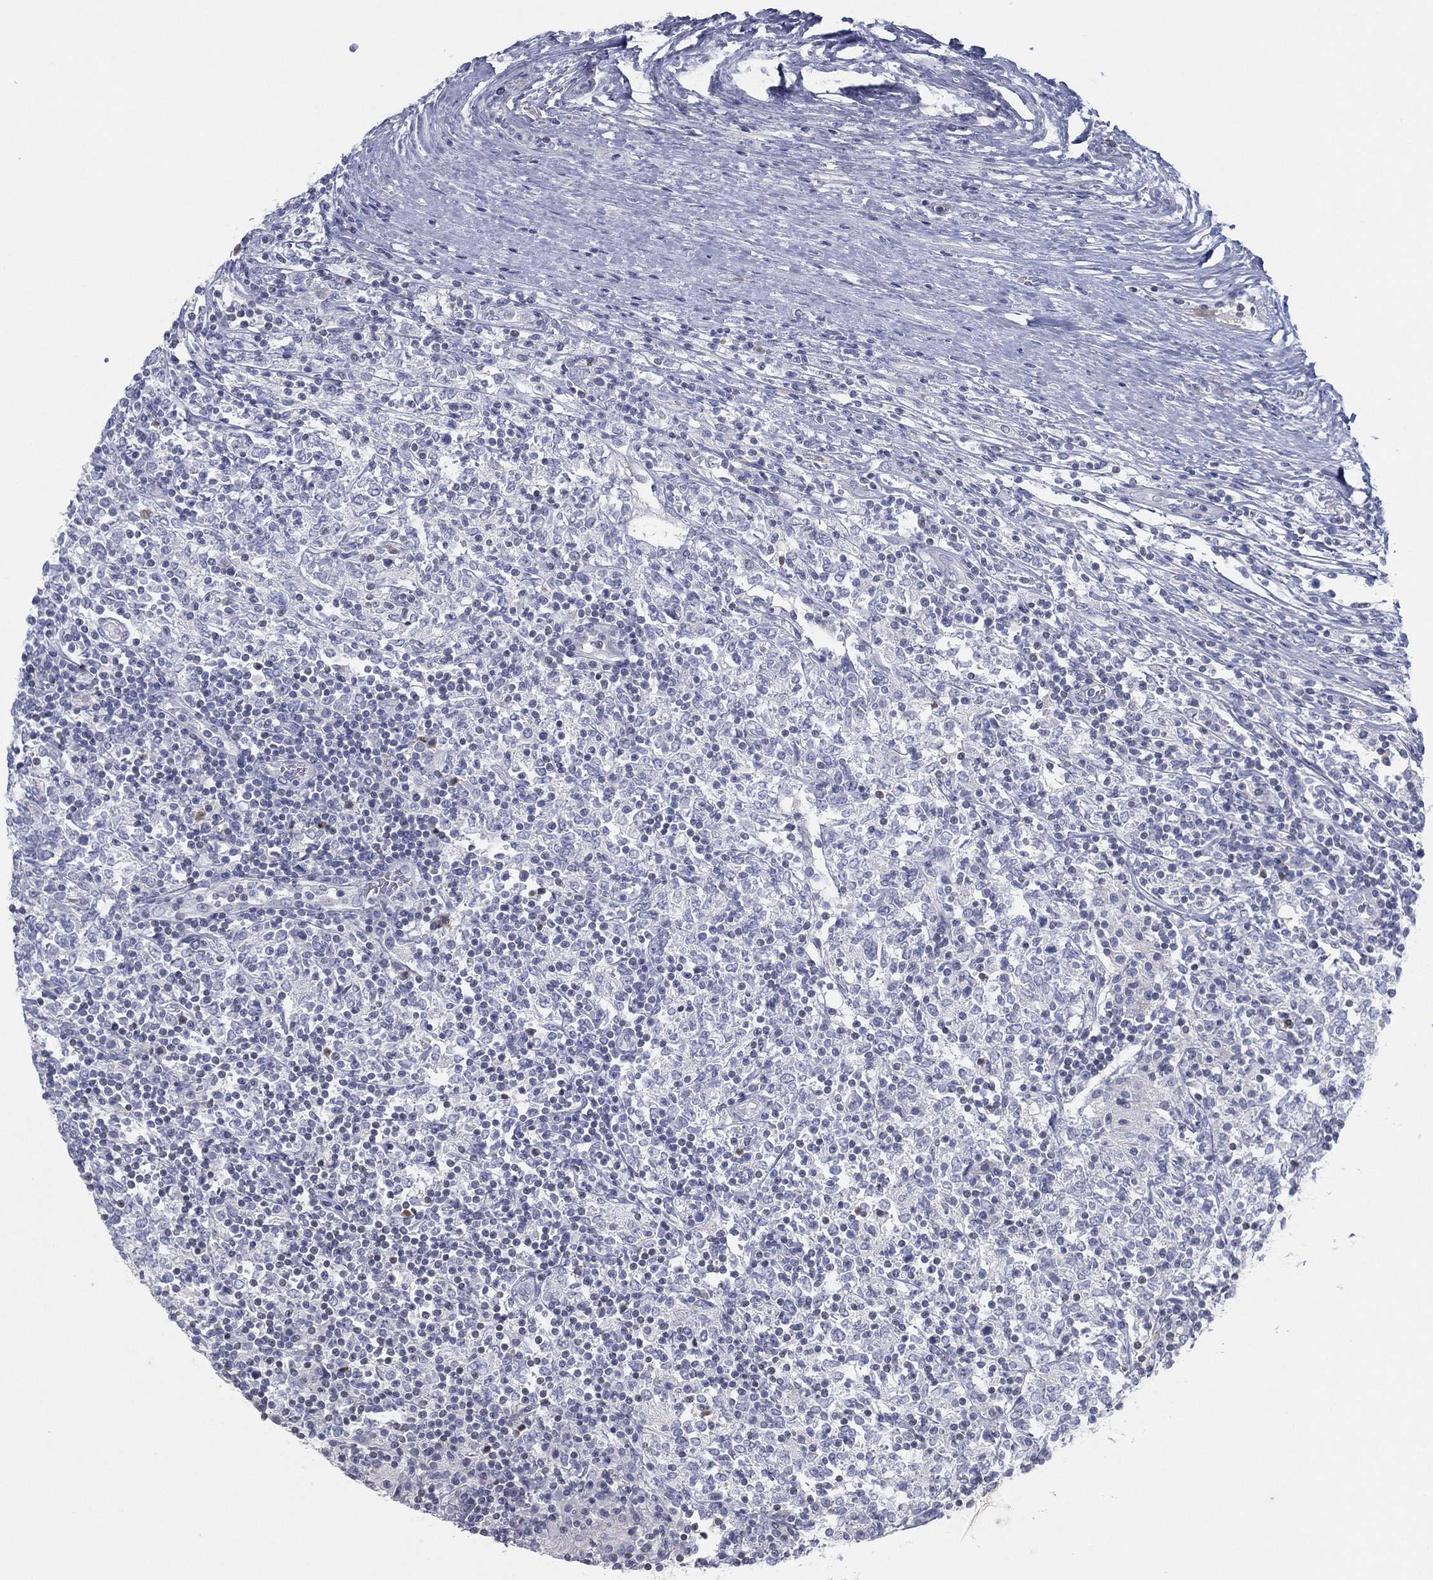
{"staining": {"intensity": "negative", "quantity": "none", "location": "none"}, "tissue": "lymphoma", "cell_type": "Tumor cells", "image_type": "cancer", "snomed": [{"axis": "morphology", "description": "Malignant lymphoma, non-Hodgkin's type, High grade"}, {"axis": "topography", "description": "Lymph node"}], "caption": "There is no significant staining in tumor cells of lymphoma. The staining is performed using DAB (3,3'-diaminobenzidine) brown chromogen with nuclei counter-stained in using hematoxylin.", "gene": "CPT1B", "patient": {"sex": "female", "age": 84}}